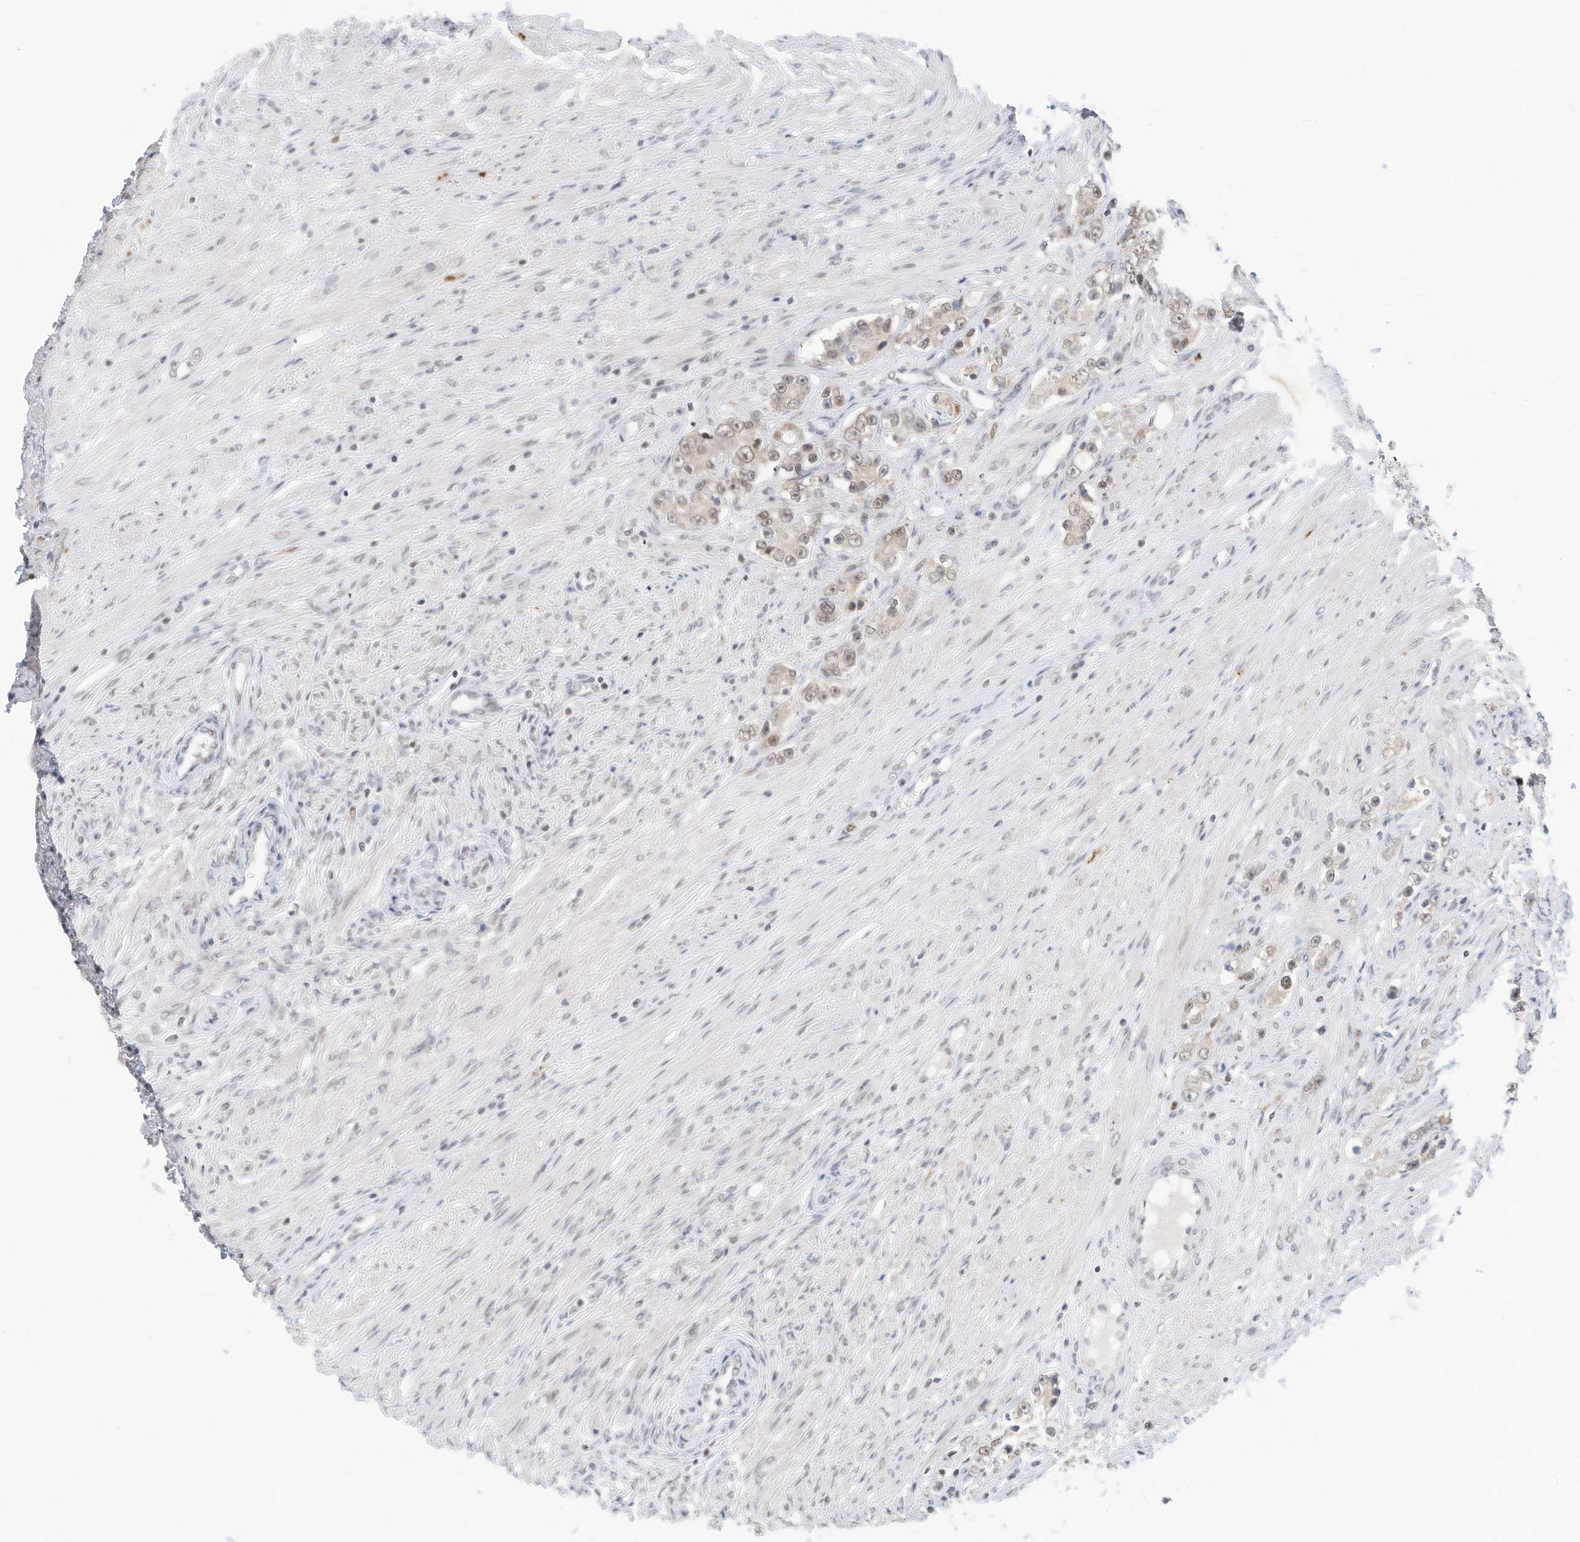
{"staining": {"intensity": "weak", "quantity": "25%-75%", "location": "nuclear"}, "tissue": "prostate cancer", "cell_type": "Tumor cells", "image_type": "cancer", "snomed": [{"axis": "morphology", "description": "Adenocarcinoma, High grade"}, {"axis": "topography", "description": "Prostate"}], "caption": "Immunohistochemistry (DAB (3,3'-diaminobenzidine)) staining of prostate cancer (adenocarcinoma (high-grade)) displays weak nuclear protein positivity in about 25%-75% of tumor cells.", "gene": "OGT", "patient": {"sex": "male", "age": 63}}